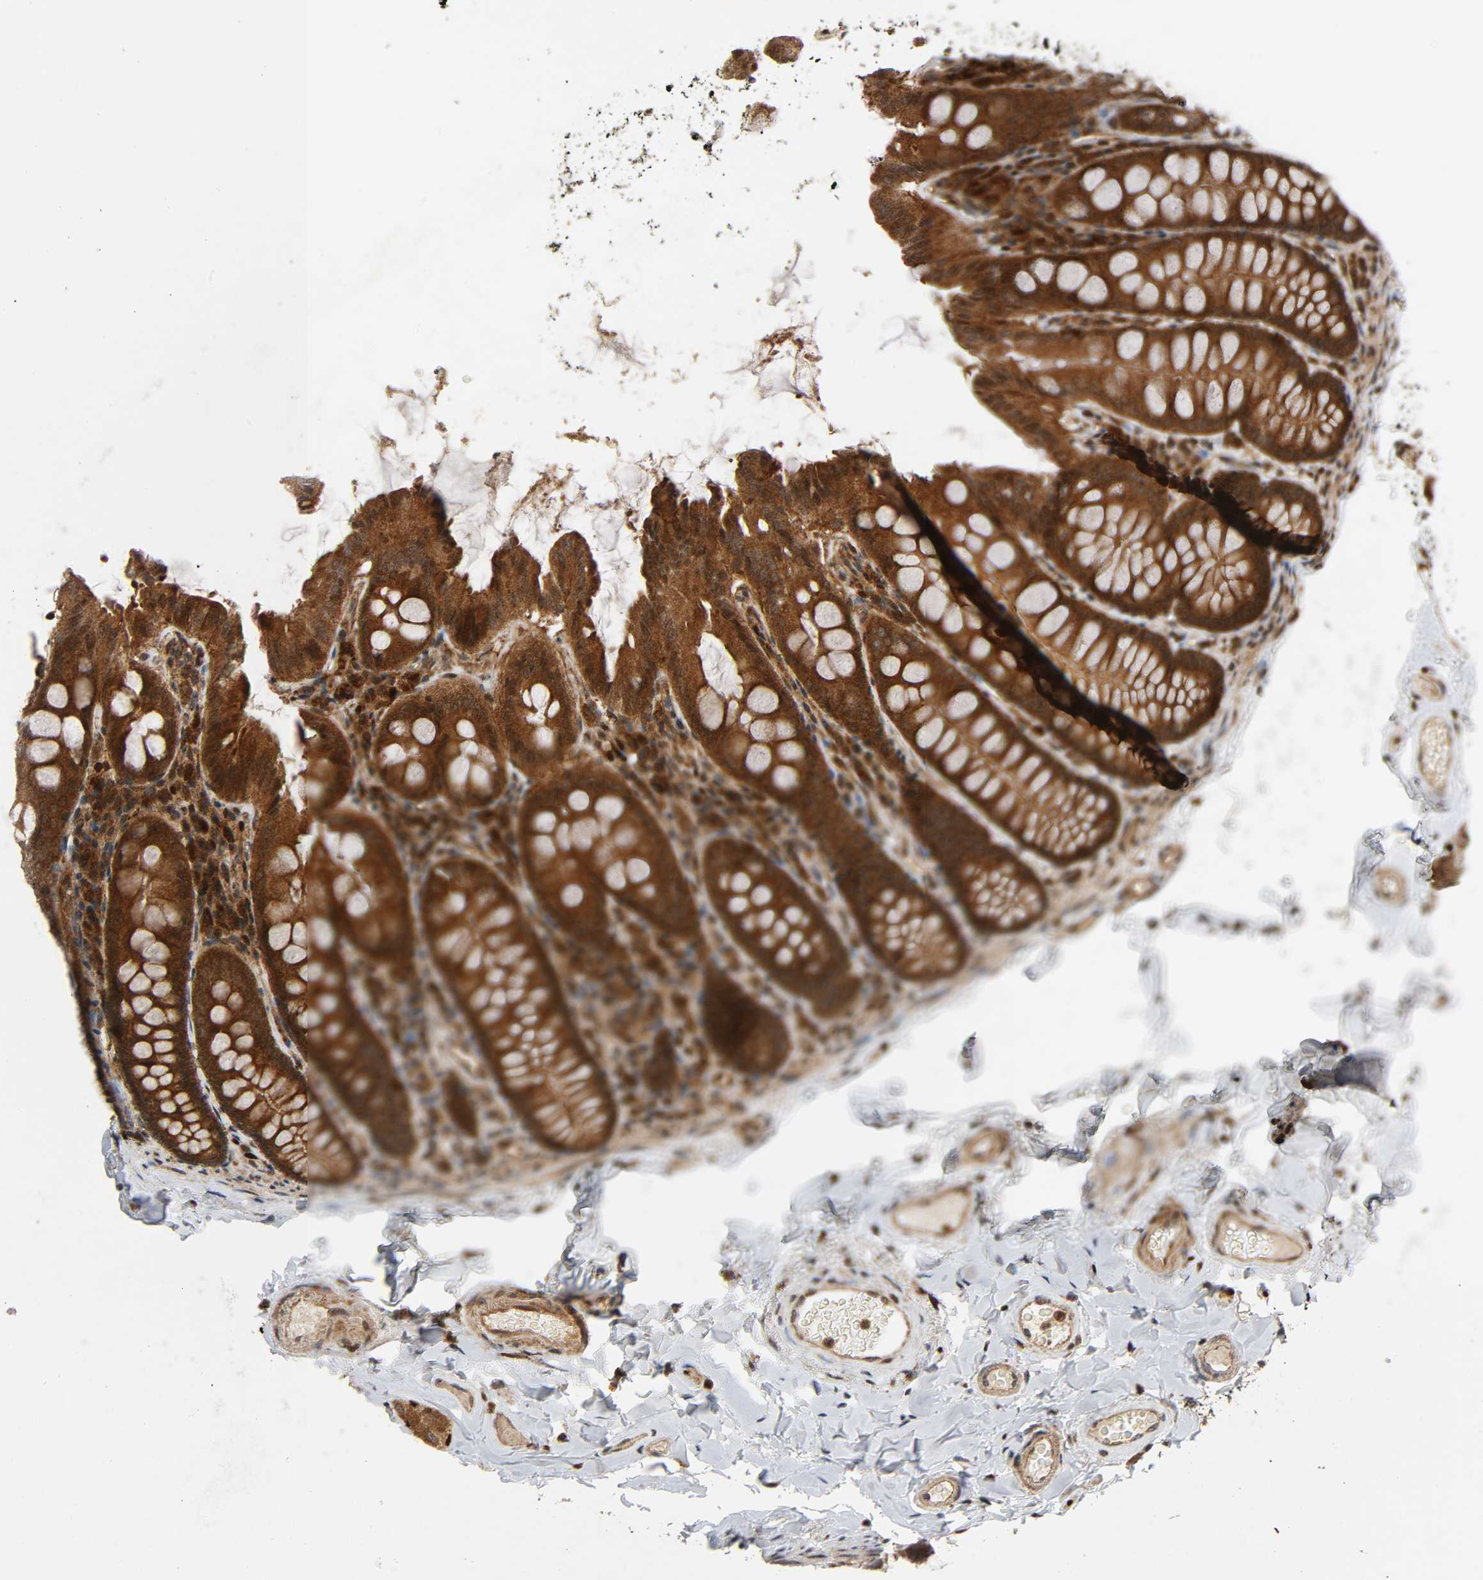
{"staining": {"intensity": "strong", "quantity": ">75%", "location": "cytoplasmic/membranous,nuclear"}, "tissue": "colon", "cell_type": "Endothelial cells", "image_type": "normal", "snomed": [{"axis": "morphology", "description": "Normal tissue, NOS"}, {"axis": "topography", "description": "Colon"}], "caption": "A high-resolution image shows immunohistochemistry (IHC) staining of unremarkable colon, which shows strong cytoplasmic/membranous,nuclear staining in approximately >75% of endothelial cells.", "gene": "CHUK", "patient": {"sex": "female", "age": 61}}